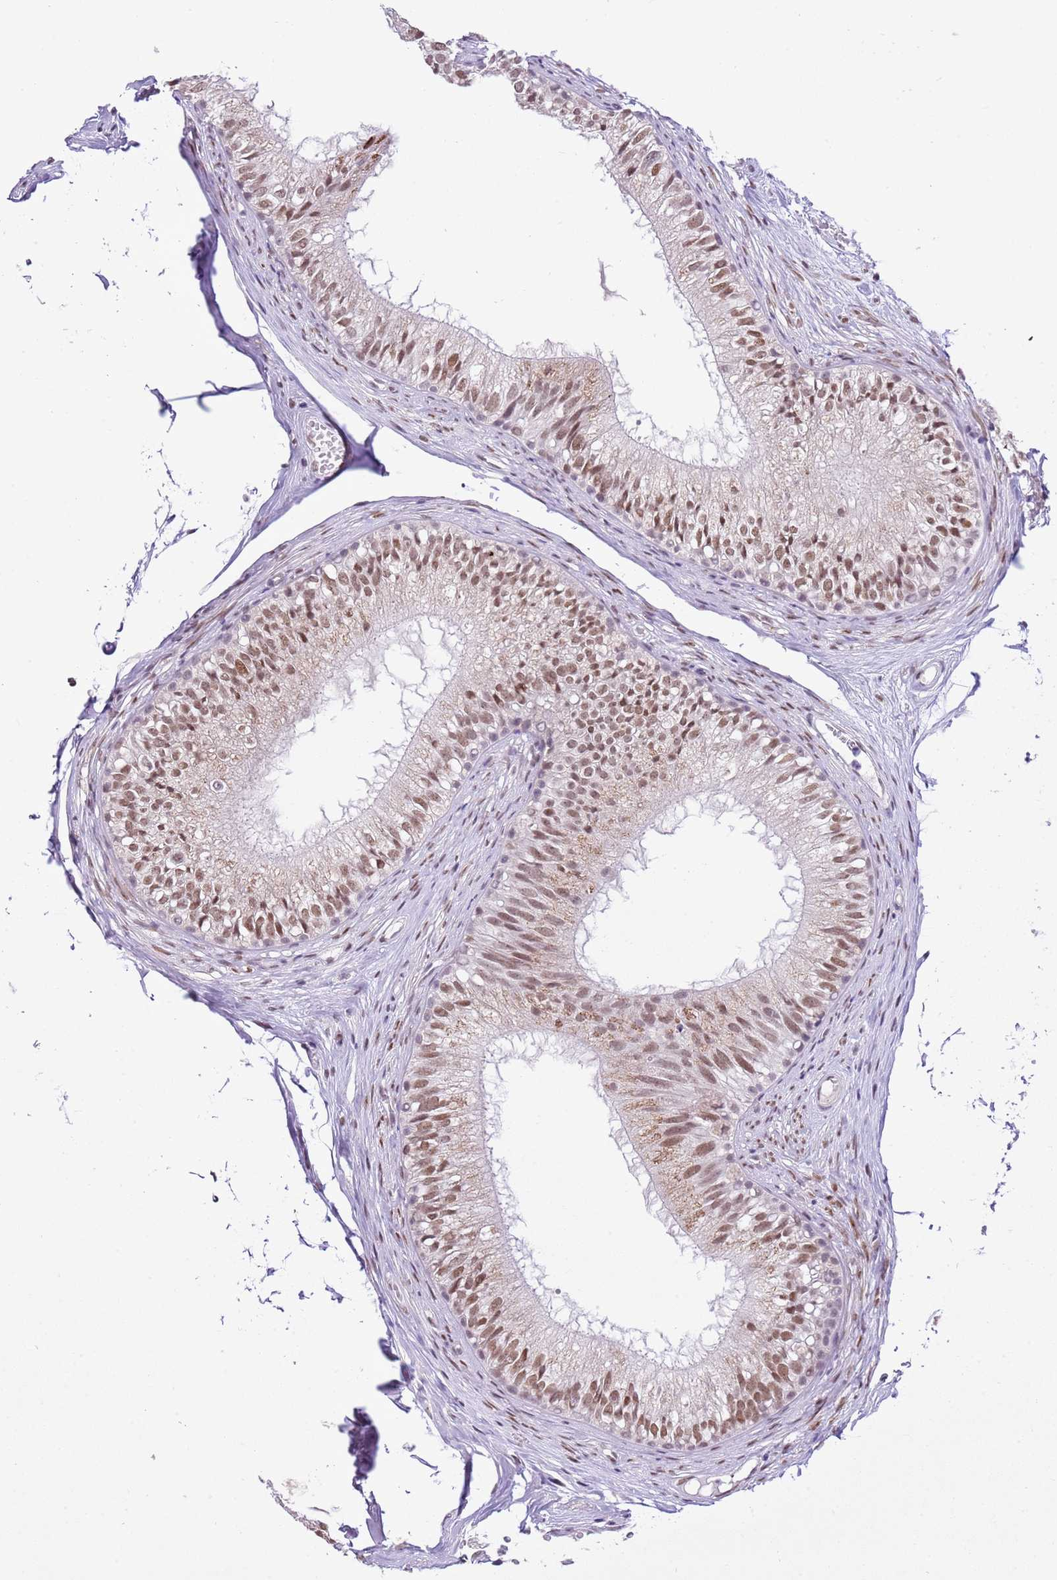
{"staining": {"intensity": "moderate", "quantity": ">75%", "location": "nuclear"}, "tissue": "epididymis", "cell_type": "Glandular cells", "image_type": "normal", "snomed": [{"axis": "morphology", "description": "Normal tissue, NOS"}, {"axis": "morphology", "description": "Seminoma in situ"}, {"axis": "topography", "description": "Testis"}, {"axis": "topography", "description": "Epididymis"}], "caption": "The immunohistochemical stain labels moderate nuclear staining in glandular cells of unremarkable epididymis.", "gene": "NACC2", "patient": {"sex": "male", "age": 28}}